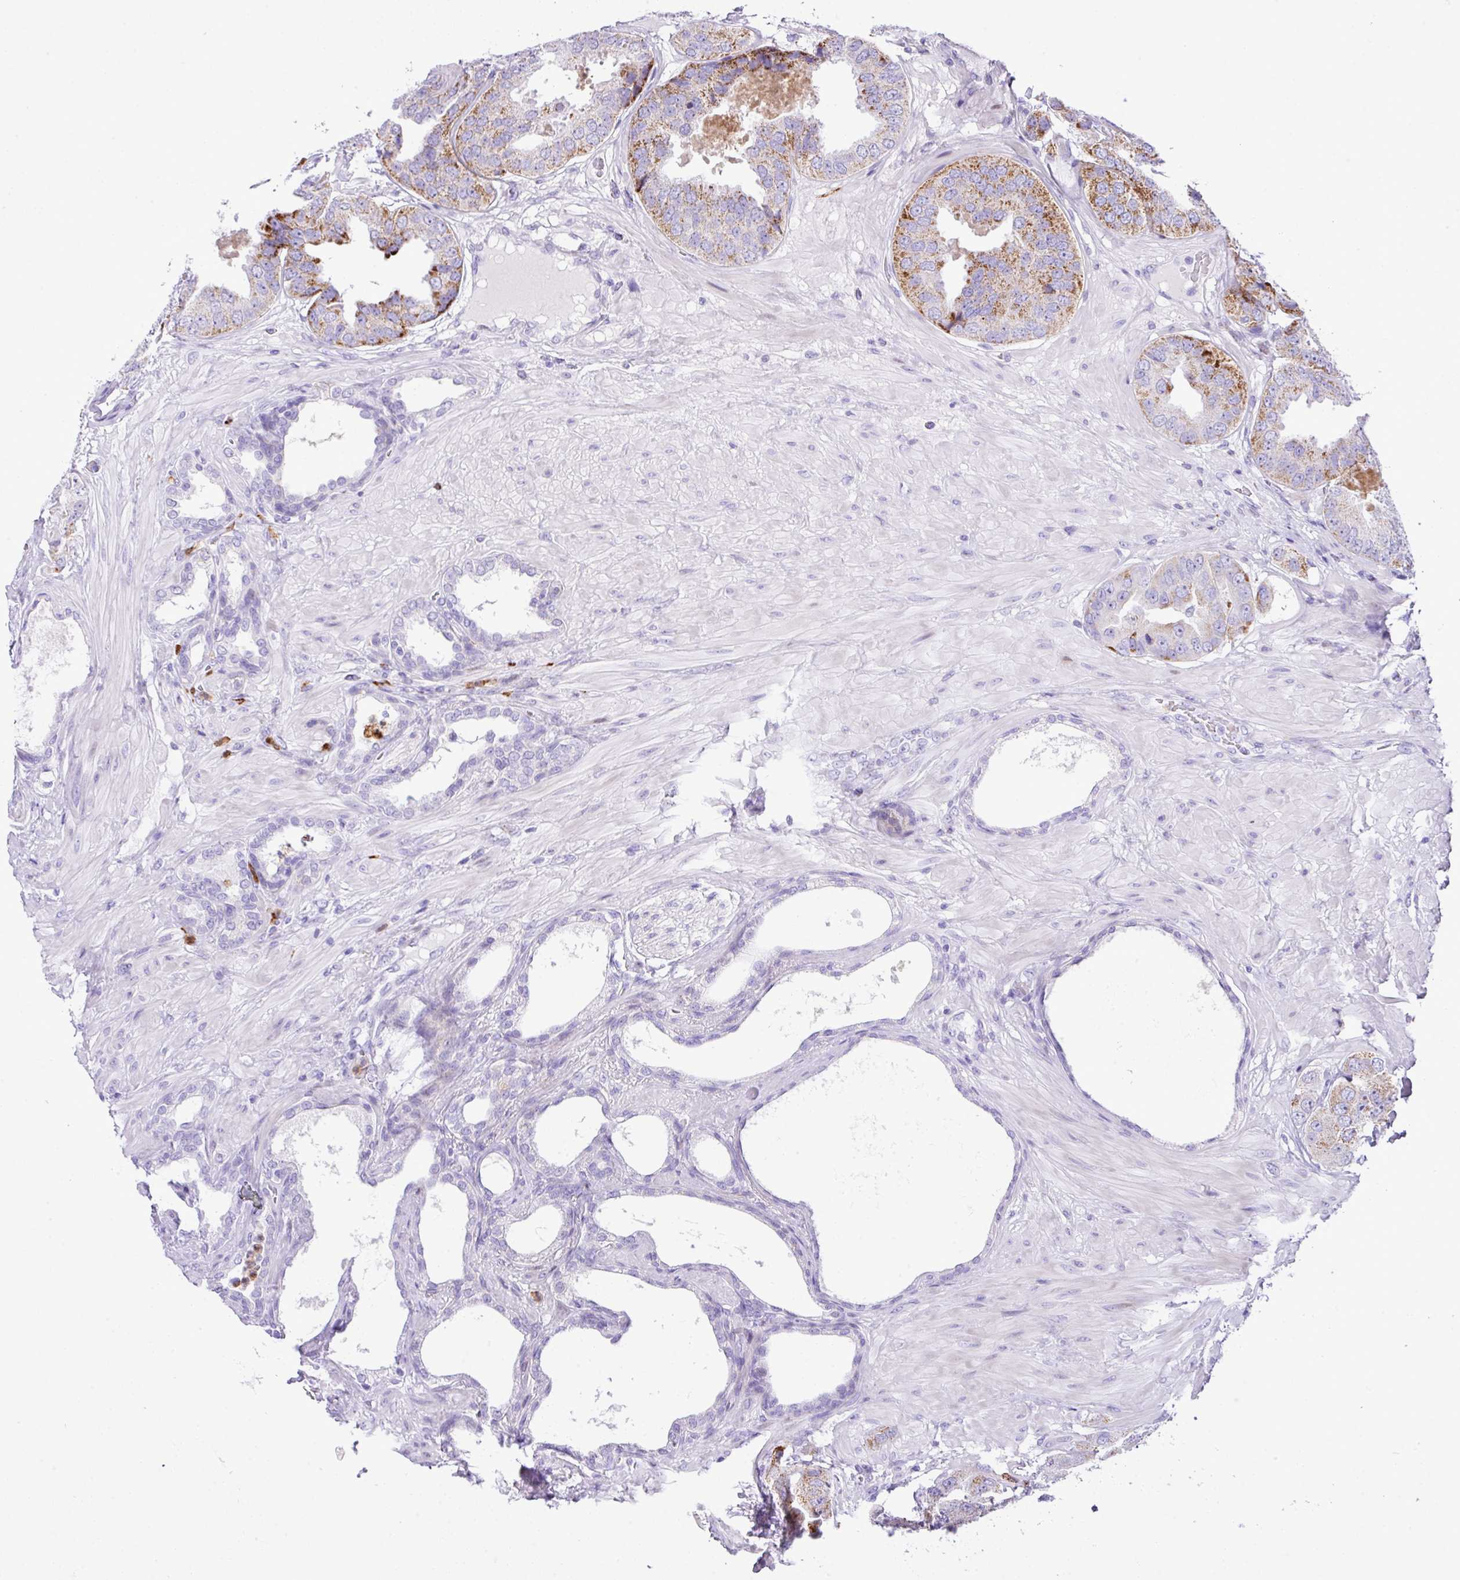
{"staining": {"intensity": "moderate", "quantity": "25%-75%", "location": "cytoplasmic/membranous"}, "tissue": "prostate cancer", "cell_type": "Tumor cells", "image_type": "cancer", "snomed": [{"axis": "morphology", "description": "Adenocarcinoma, High grade"}, {"axis": "topography", "description": "Prostate"}], "caption": "This is a histology image of IHC staining of prostate cancer, which shows moderate positivity in the cytoplasmic/membranous of tumor cells.", "gene": "RCAN2", "patient": {"sex": "male", "age": 63}}